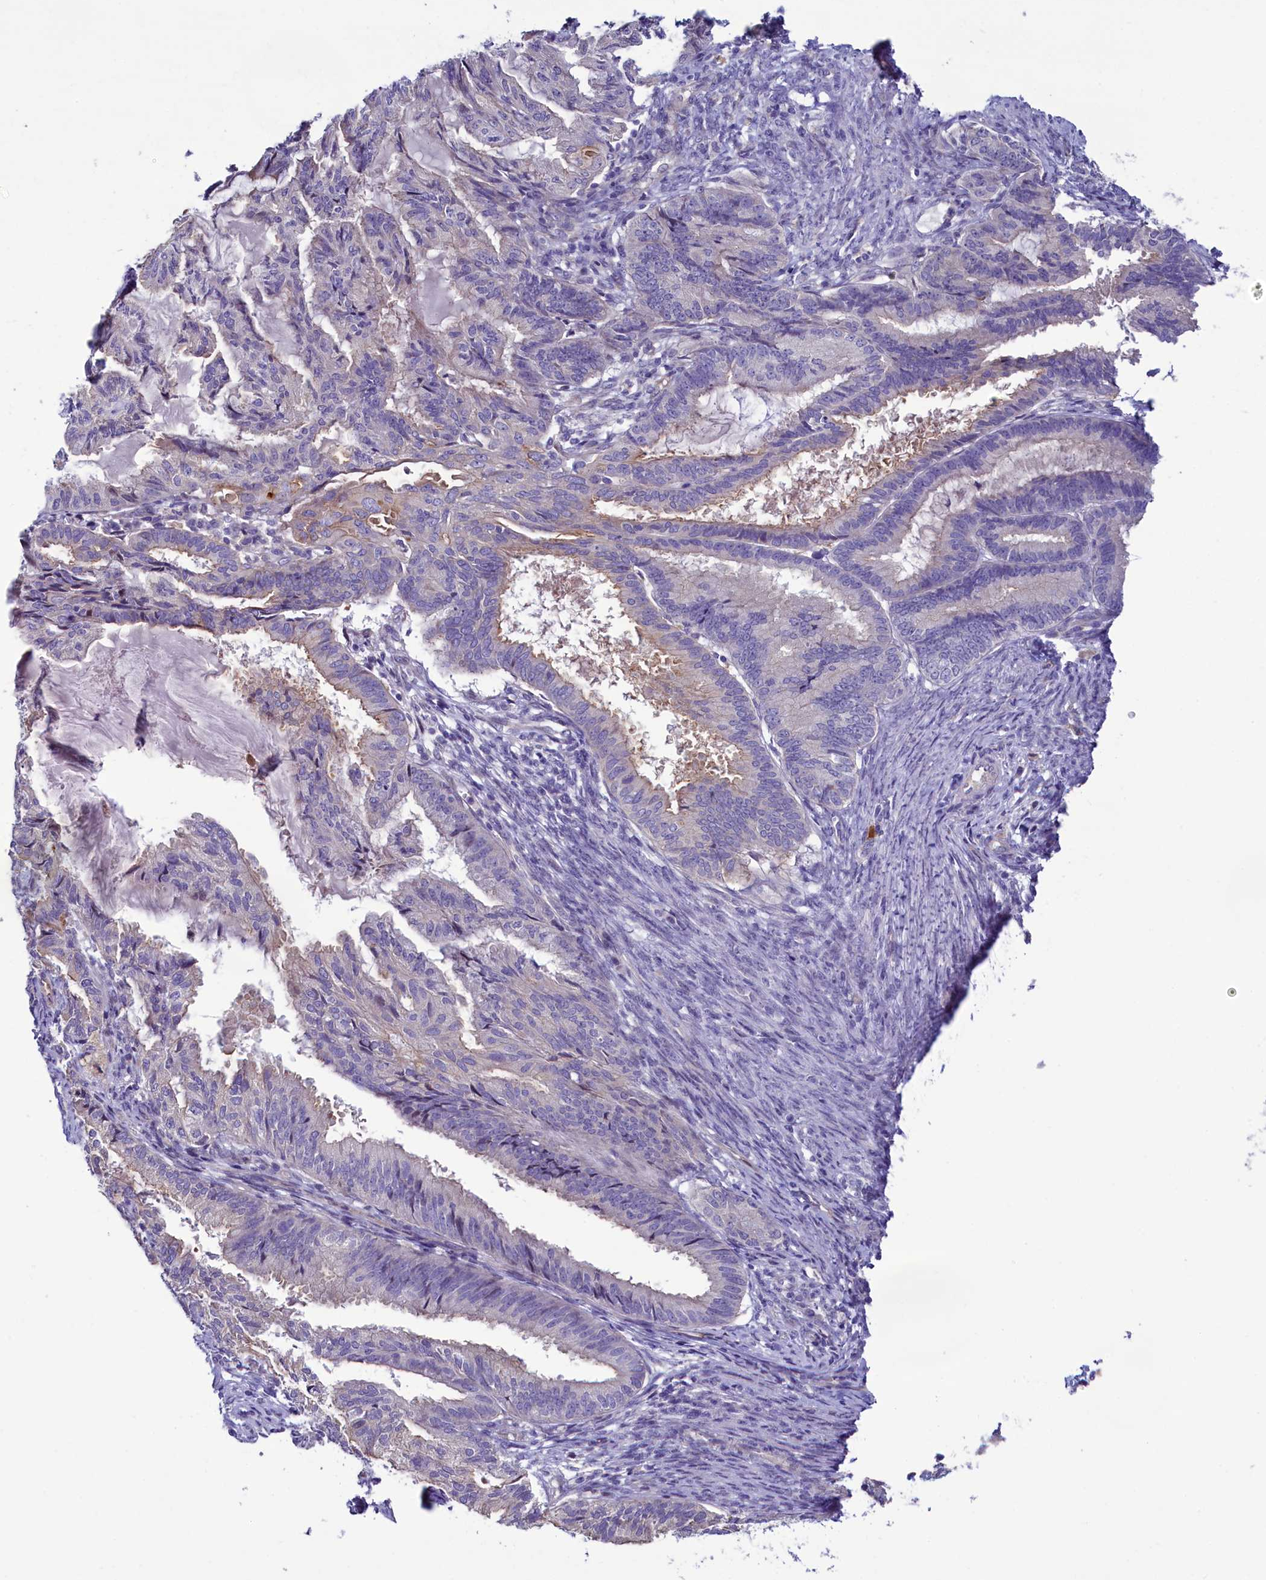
{"staining": {"intensity": "negative", "quantity": "none", "location": "none"}, "tissue": "endometrial cancer", "cell_type": "Tumor cells", "image_type": "cancer", "snomed": [{"axis": "morphology", "description": "Adenocarcinoma, NOS"}, {"axis": "topography", "description": "Endometrium"}], "caption": "IHC image of neoplastic tissue: endometrial adenocarcinoma stained with DAB (3,3'-diaminobenzidine) displays no significant protein expression in tumor cells.", "gene": "KRBOX5", "patient": {"sex": "female", "age": 86}}